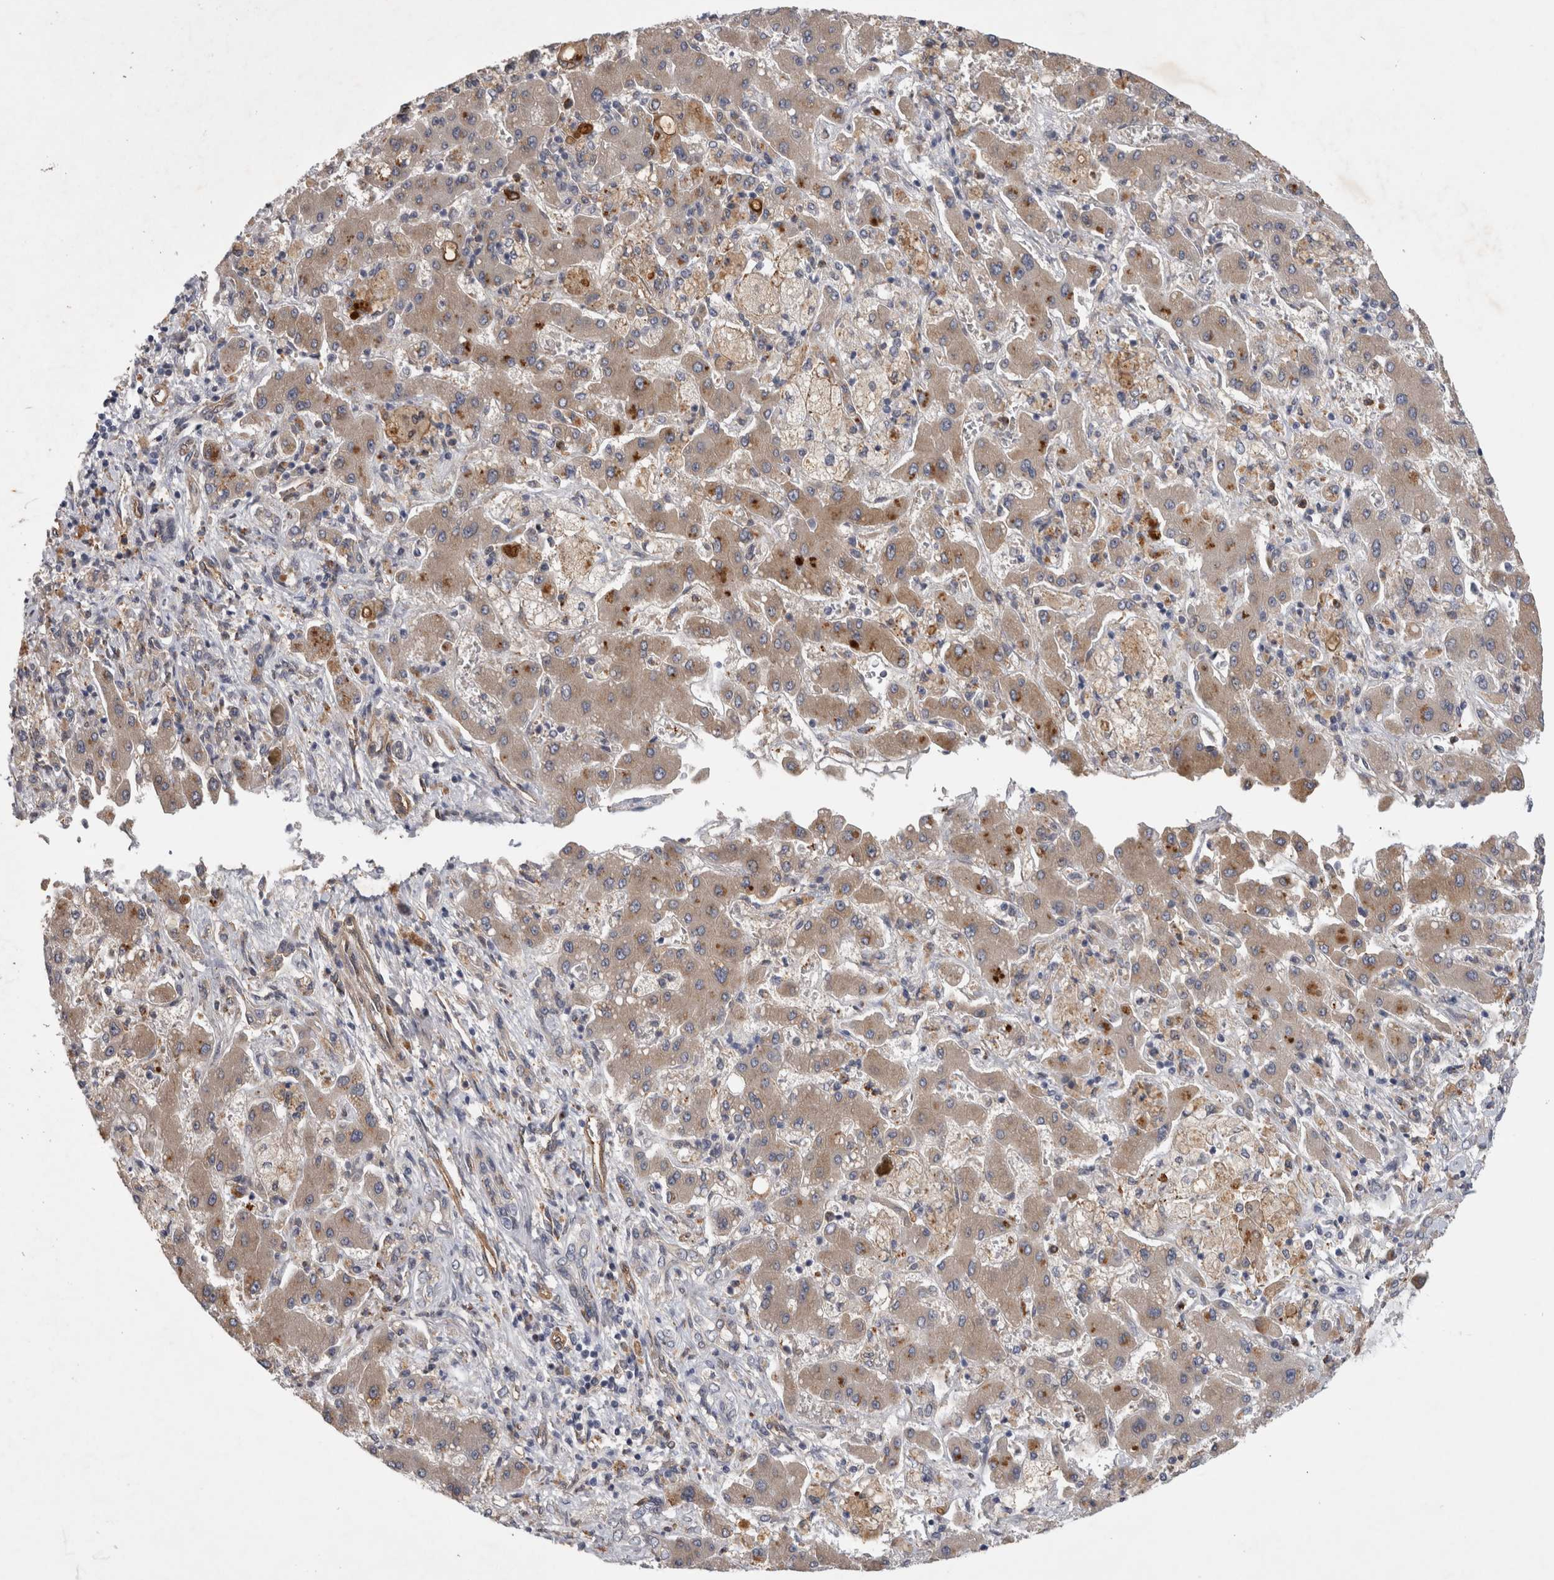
{"staining": {"intensity": "negative", "quantity": "none", "location": "none"}, "tissue": "liver cancer", "cell_type": "Tumor cells", "image_type": "cancer", "snomed": [{"axis": "morphology", "description": "Cholangiocarcinoma"}, {"axis": "topography", "description": "Liver"}], "caption": "DAB immunohistochemical staining of human cholangiocarcinoma (liver) displays no significant positivity in tumor cells. (DAB (3,3'-diaminobenzidine) immunohistochemistry, high magnification).", "gene": "ANKFY1", "patient": {"sex": "male", "age": 50}}